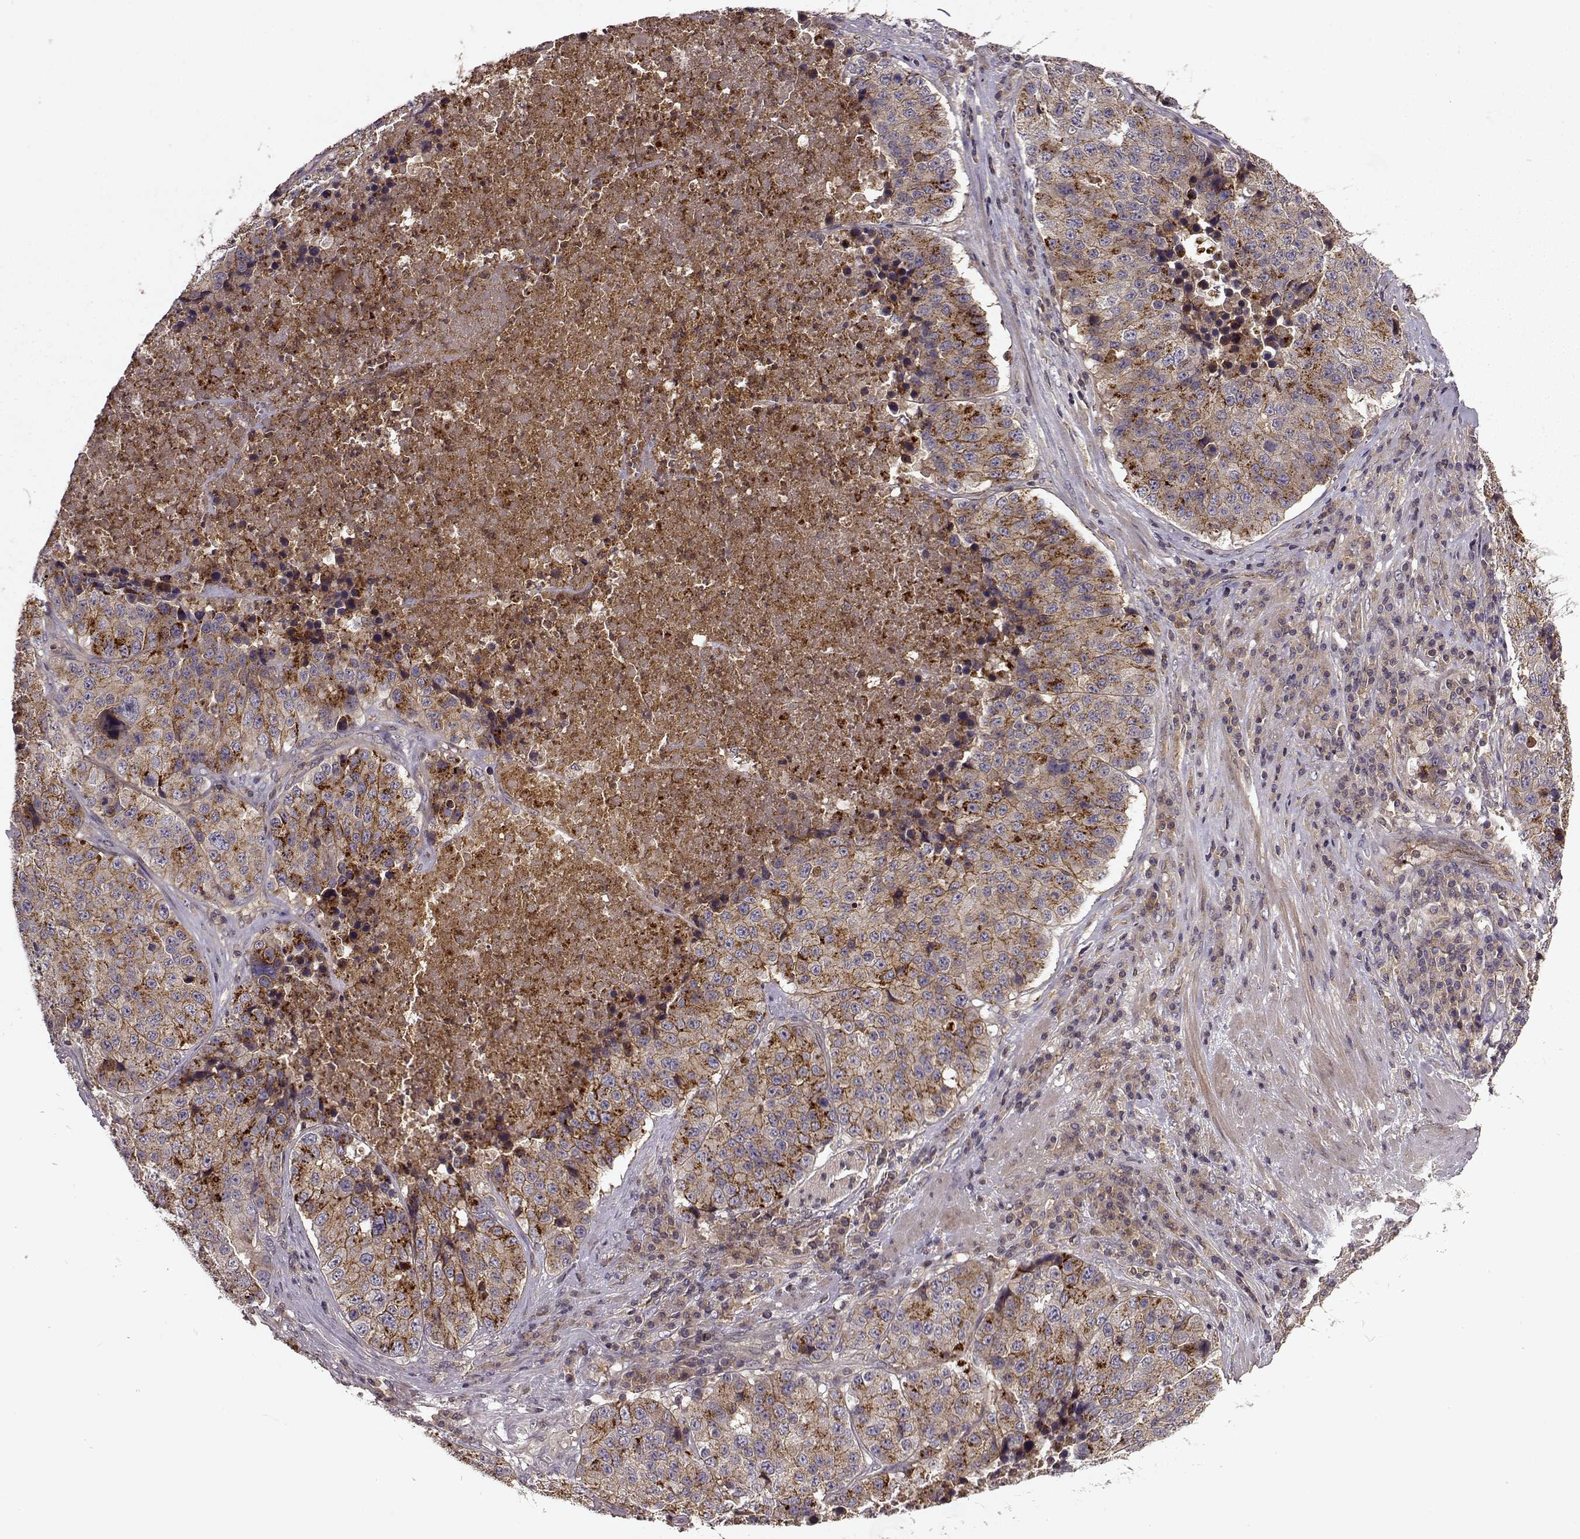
{"staining": {"intensity": "moderate", "quantity": ">75%", "location": "cytoplasmic/membranous"}, "tissue": "stomach cancer", "cell_type": "Tumor cells", "image_type": "cancer", "snomed": [{"axis": "morphology", "description": "Adenocarcinoma, NOS"}, {"axis": "topography", "description": "Stomach"}], "caption": "Stomach cancer stained for a protein (brown) demonstrates moderate cytoplasmic/membranous positive positivity in approximately >75% of tumor cells.", "gene": "IFRD2", "patient": {"sex": "male", "age": 71}}